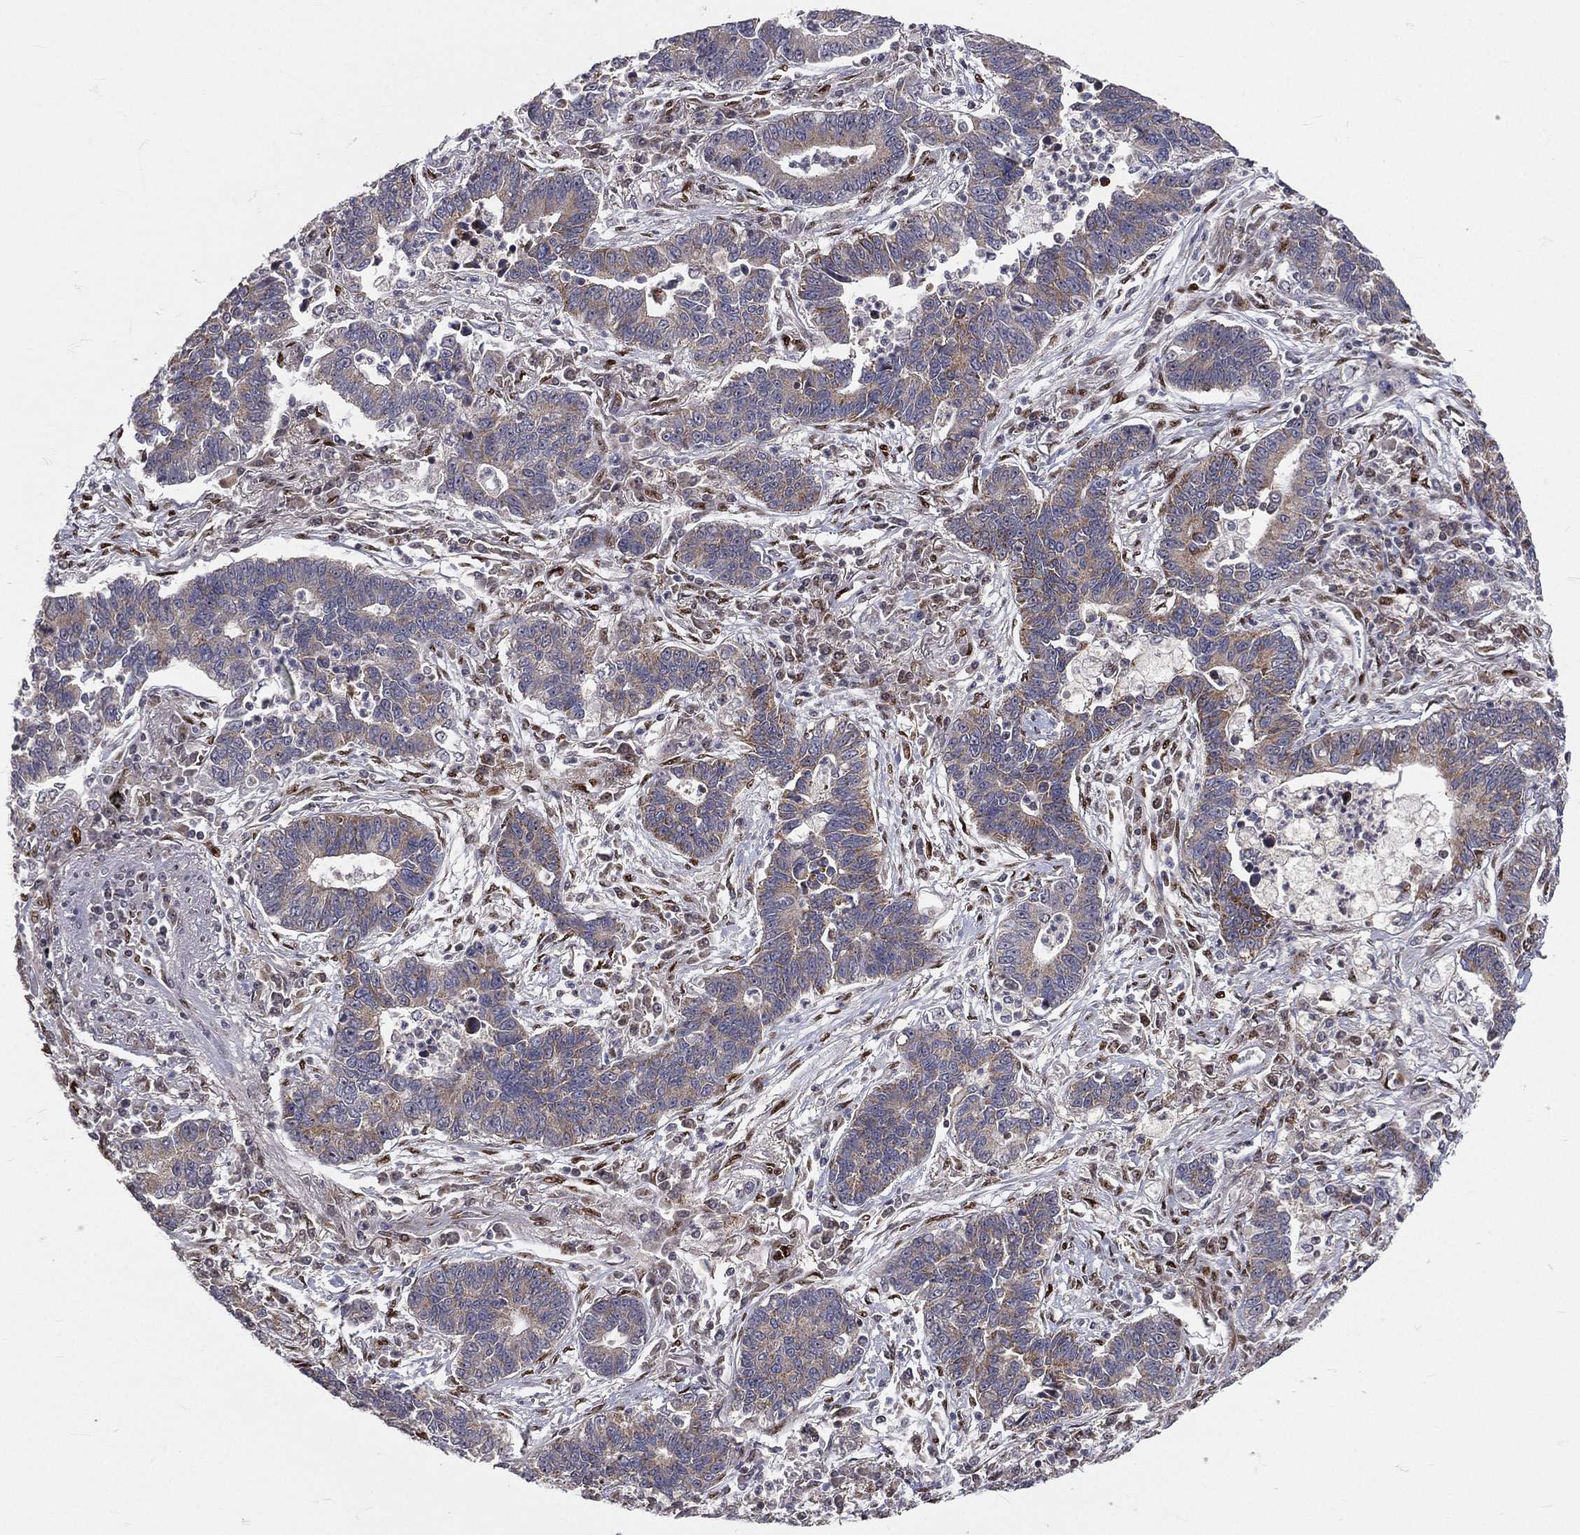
{"staining": {"intensity": "moderate", "quantity": "25%-75%", "location": "cytoplasmic/membranous"}, "tissue": "lung cancer", "cell_type": "Tumor cells", "image_type": "cancer", "snomed": [{"axis": "morphology", "description": "Adenocarcinoma, NOS"}, {"axis": "topography", "description": "Lung"}], "caption": "High-power microscopy captured an IHC image of adenocarcinoma (lung), revealing moderate cytoplasmic/membranous staining in about 25%-75% of tumor cells.", "gene": "ZEB1", "patient": {"sex": "female", "age": 57}}